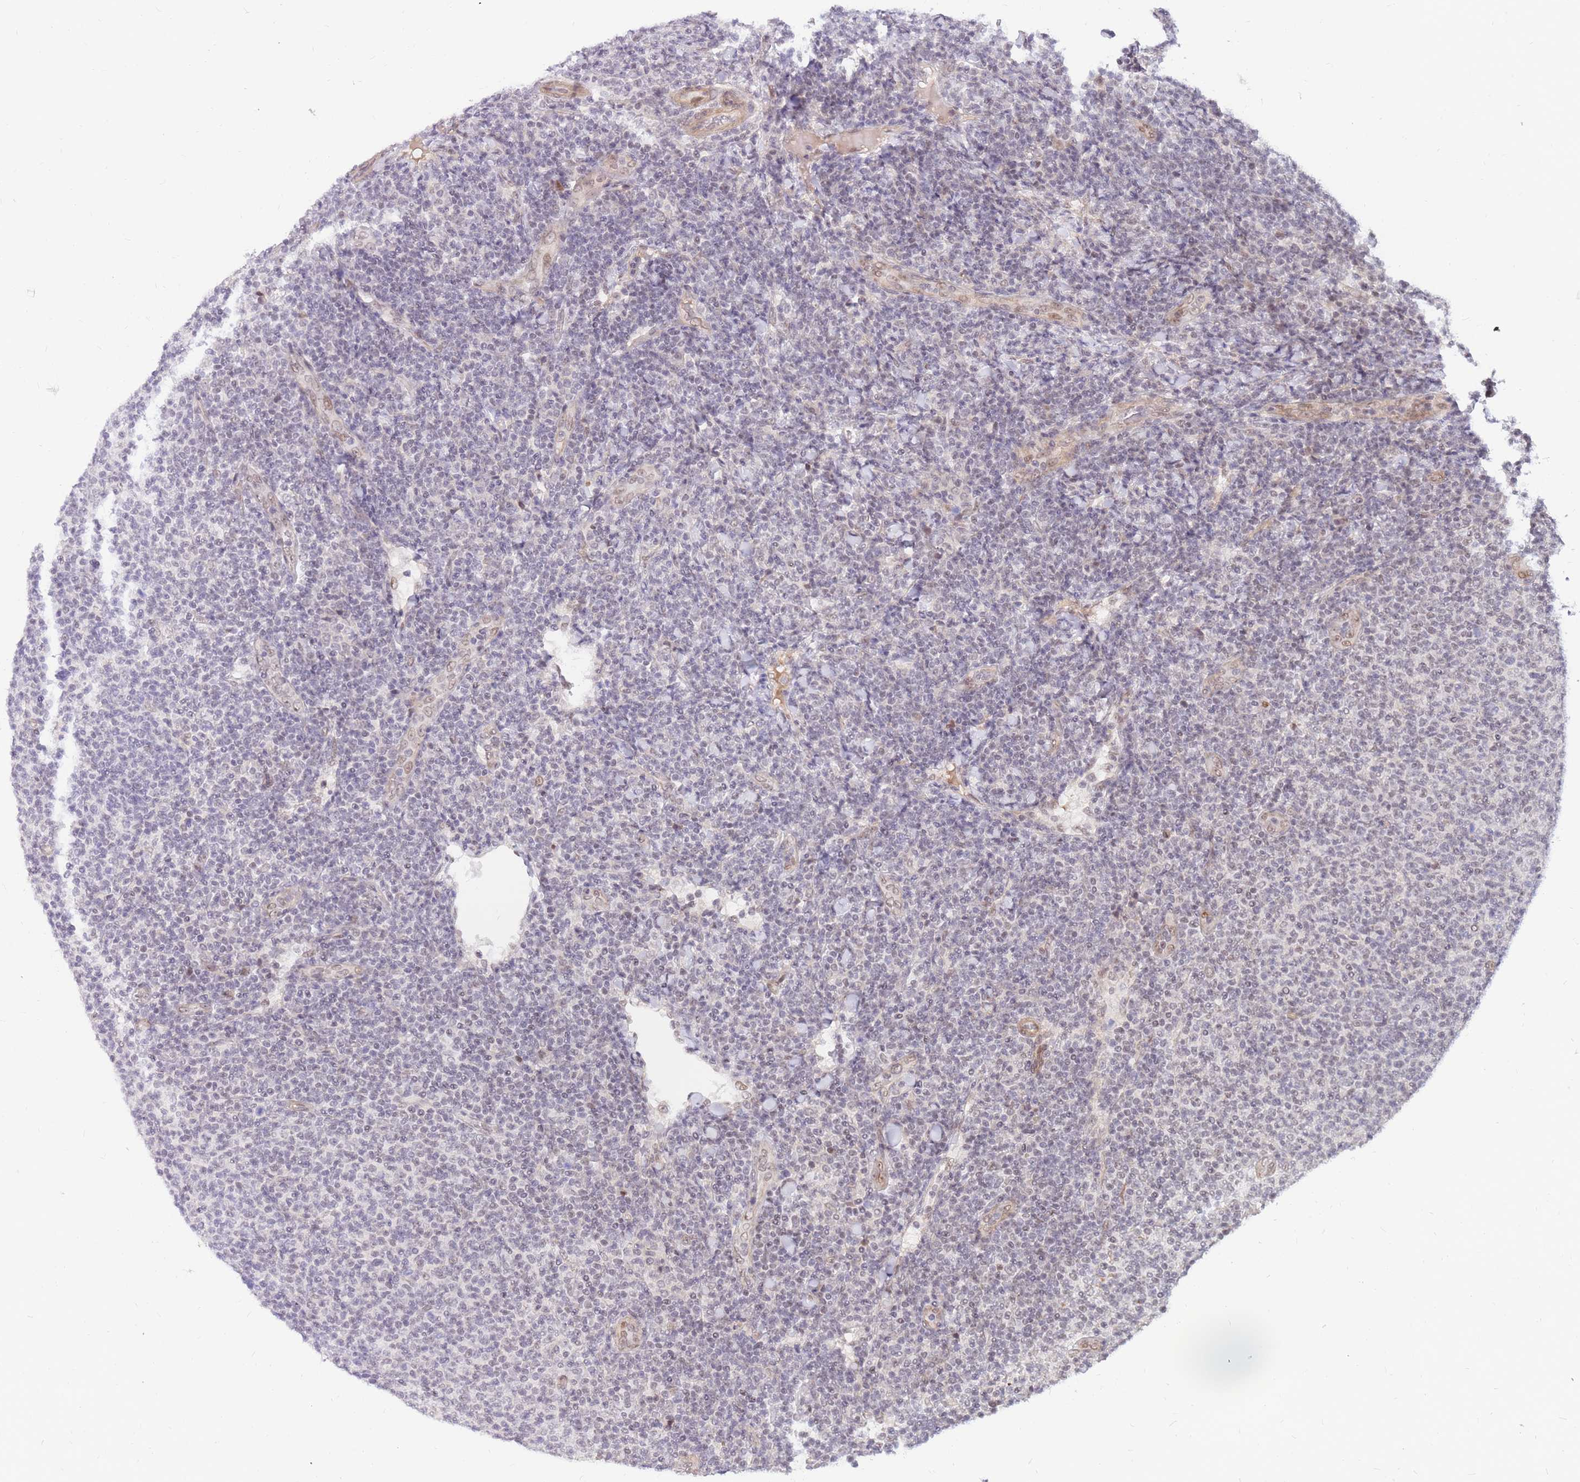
{"staining": {"intensity": "weak", "quantity": "<25%", "location": "nuclear"}, "tissue": "lymphoma", "cell_type": "Tumor cells", "image_type": "cancer", "snomed": [{"axis": "morphology", "description": "Malignant lymphoma, non-Hodgkin's type, Low grade"}, {"axis": "topography", "description": "Lymph node"}], "caption": "The immunohistochemistry micrograph has no significant staining in tumor cells of lymphoma tissue.", "gene": "ERICH6B", "patient": {"sex": "male", "age": 66}}